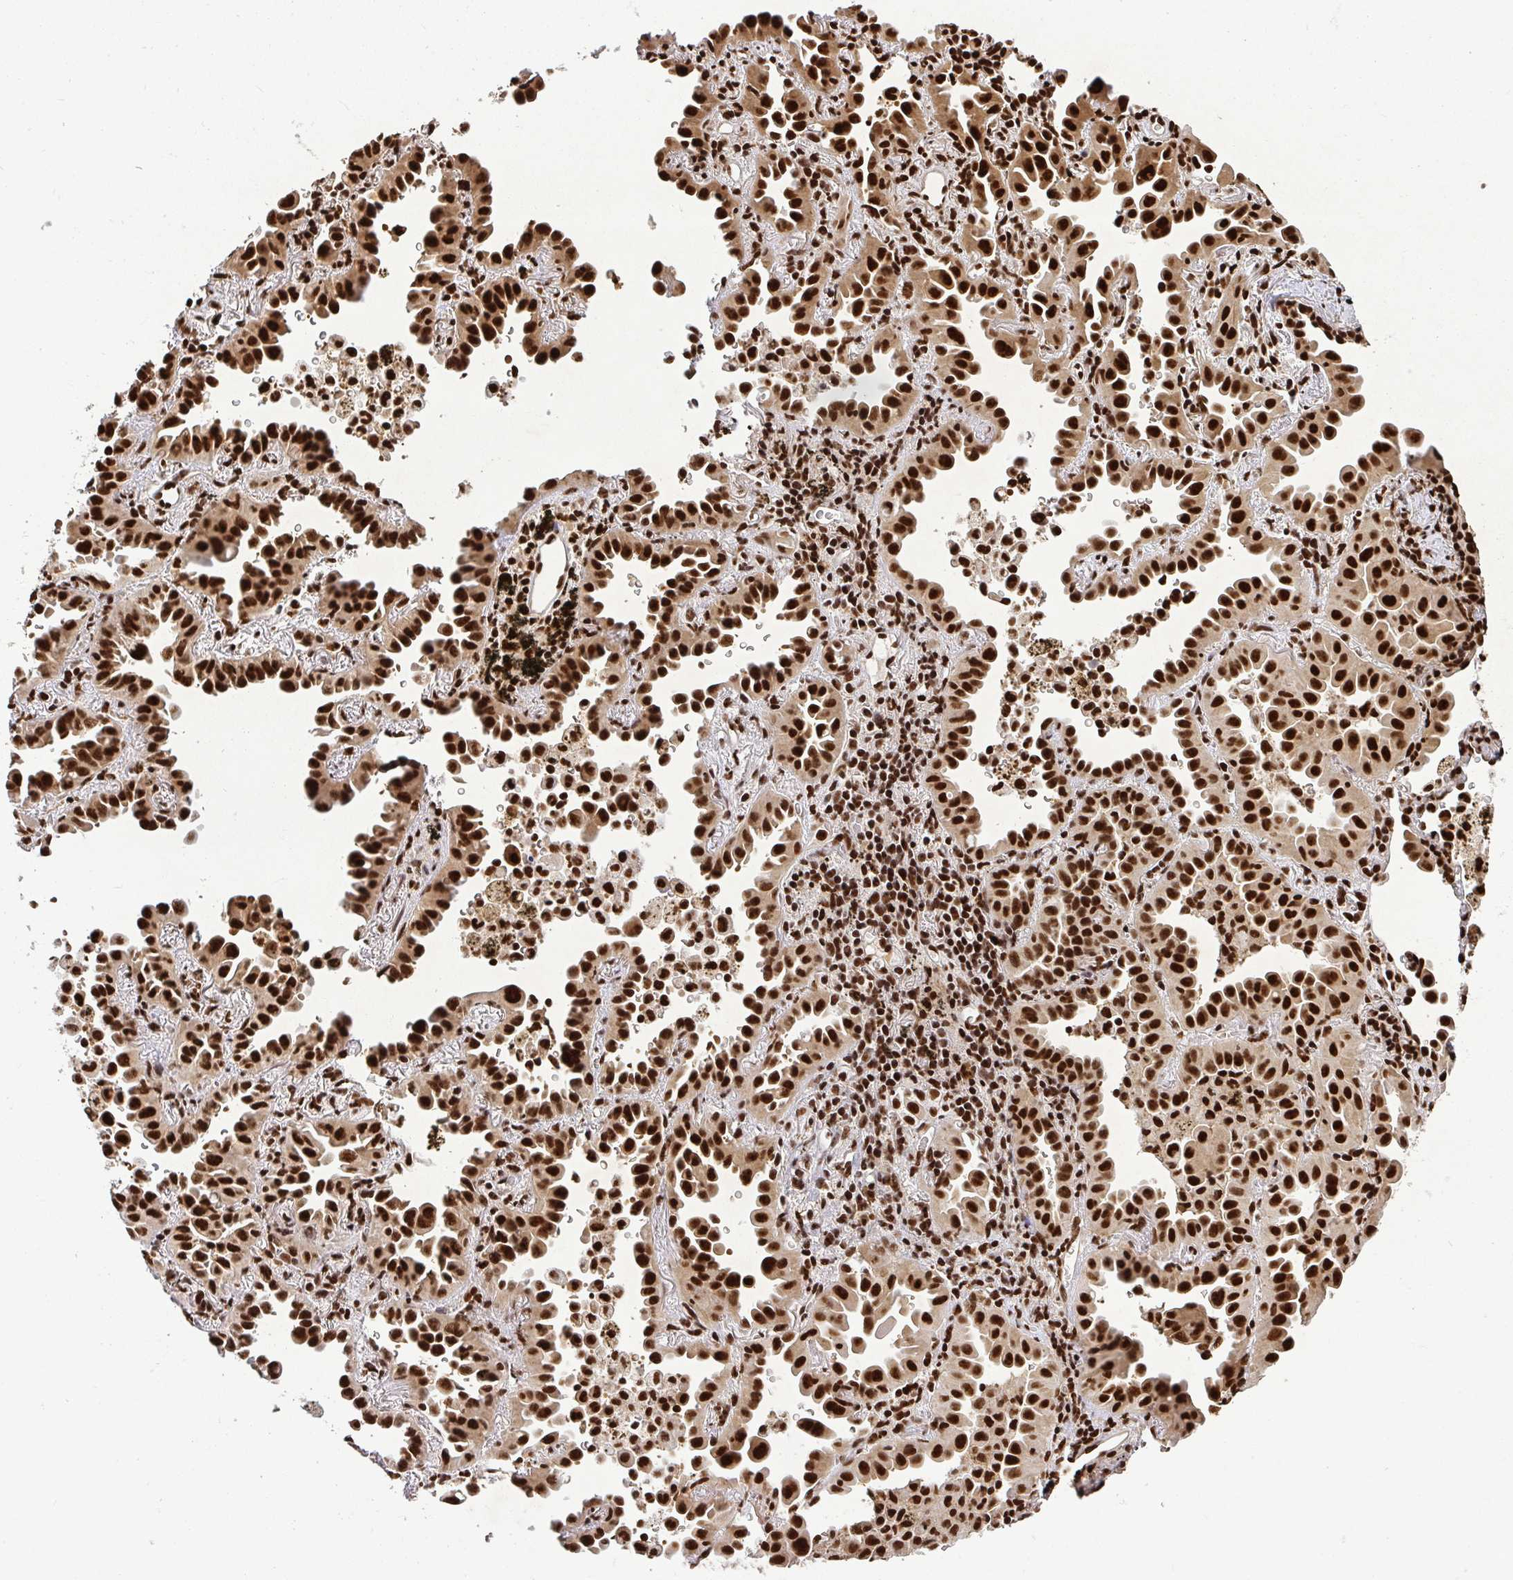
{"staining": {"intensity": "strong", "quantity": ">75%", "location": "nuclear"}, "tissue": "lung cancer", "cell_type": "Tumor cells", "image_type": "cancer", "snomed": [{"axis": "morphology", "description": "Adenocarcinoma, NOS"}, {"axis": "topography", "description": "Lung"}], "caption": "Lung cancer stained with immunohistochemistry (IHC) demonstrates strong nuclear positivity in approximately >75% of tumor cells.", "gene": "U2AF1", "patient": {"sex": "male", "age": 68}}